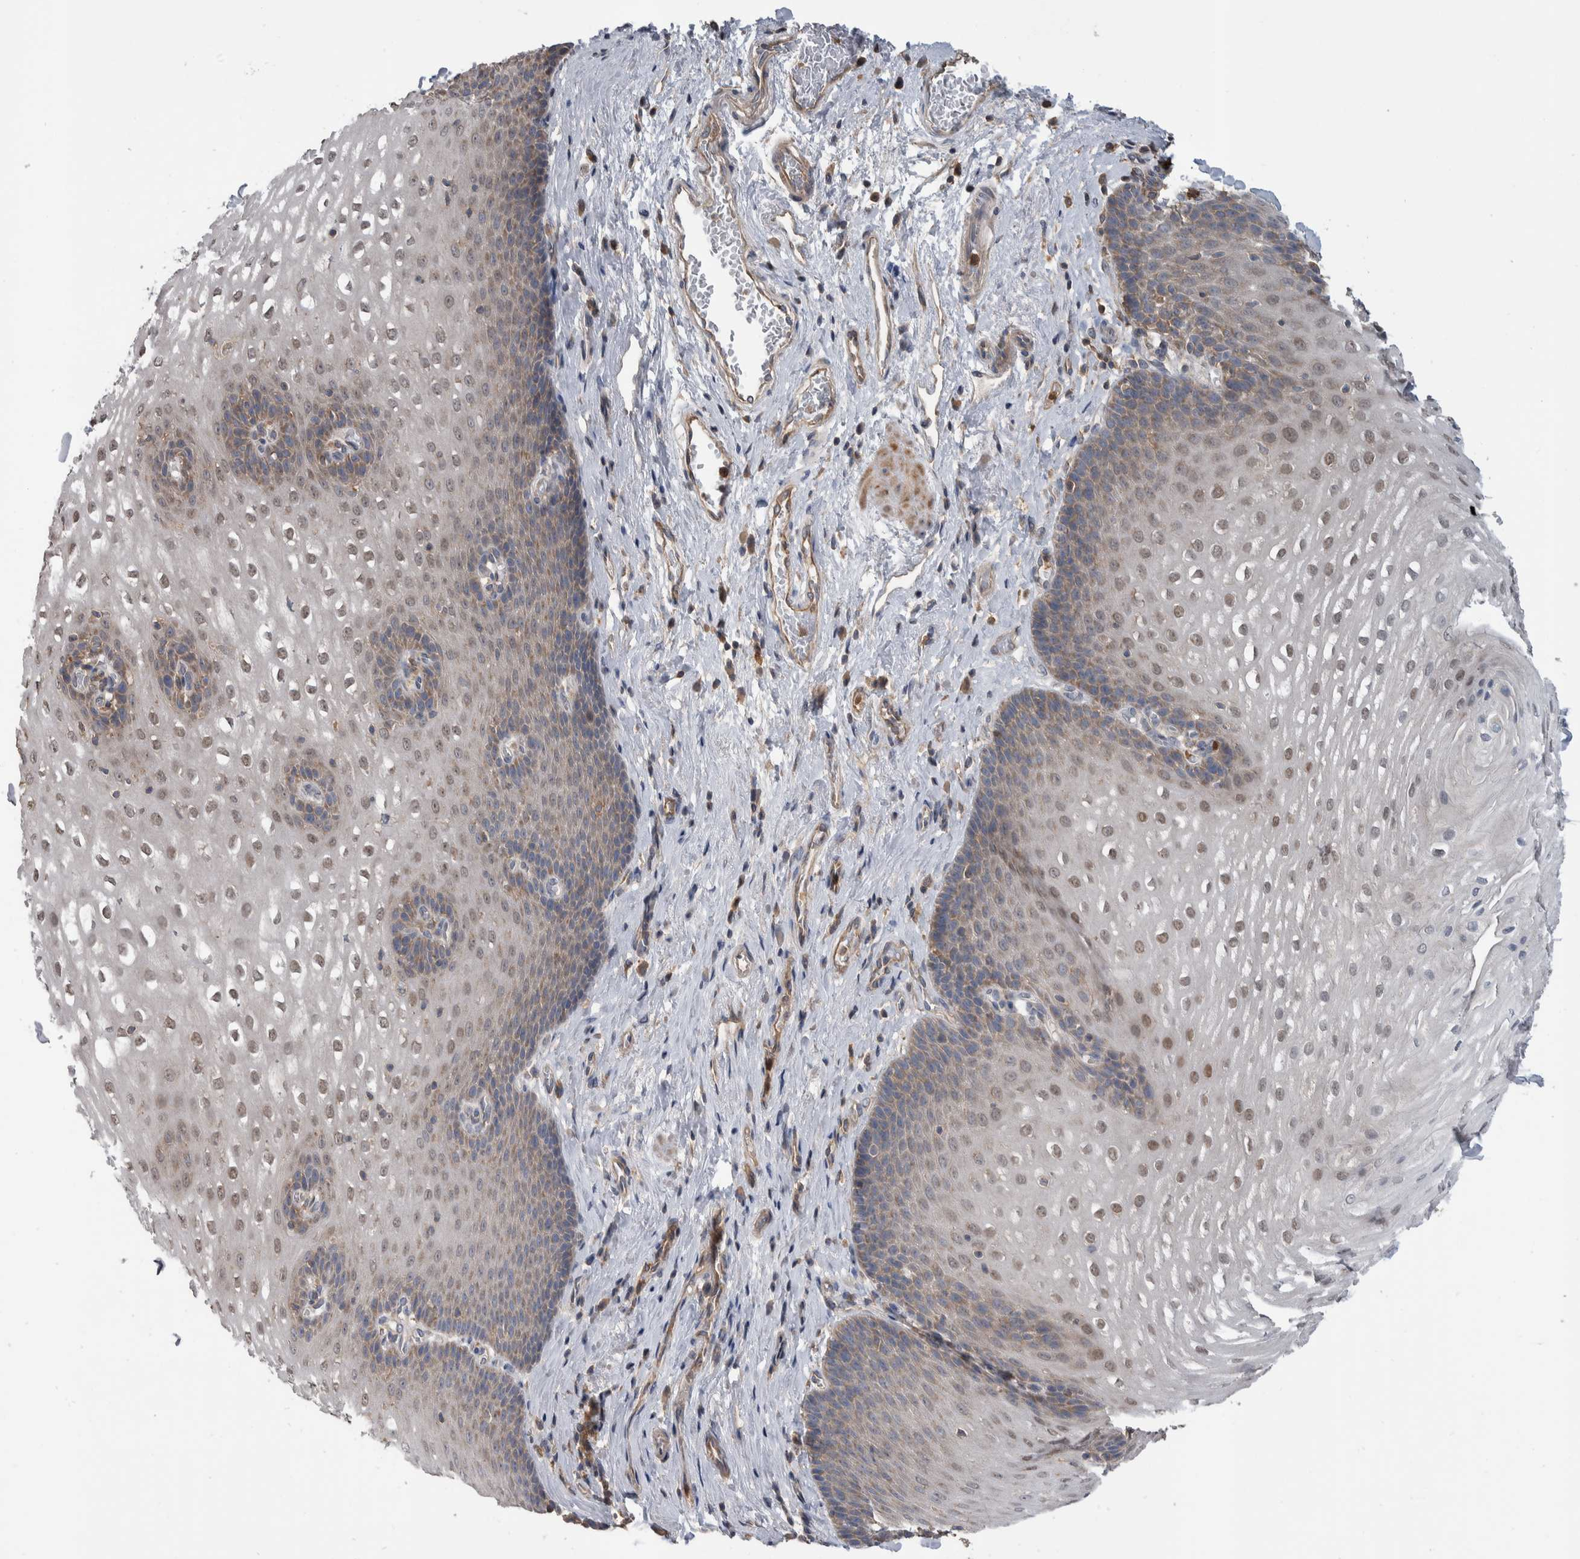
{"staining": {"intensity": "weak", "quantity": "25%-75%", "location": "cytoplasmic/membranous,nuclear"}, "tissue": "esophagus", "cell_type": "Squamous epithelial cells", "image_type": "normal", "snomed": [{"axis": "morphology", "description": "Normal tissue, NOS"}, {"axis": "topography", "description": "Esophagus"}], "caption": "Weak cytoplasmic/membranous,nuclear expression is appreciated in approximately 25%-75% of squamous epithelial cells in normal esophagus. Nuclei are stained in blue.", "gene": "SDCBP", "patient": {"sex": "male", "age": 48}}